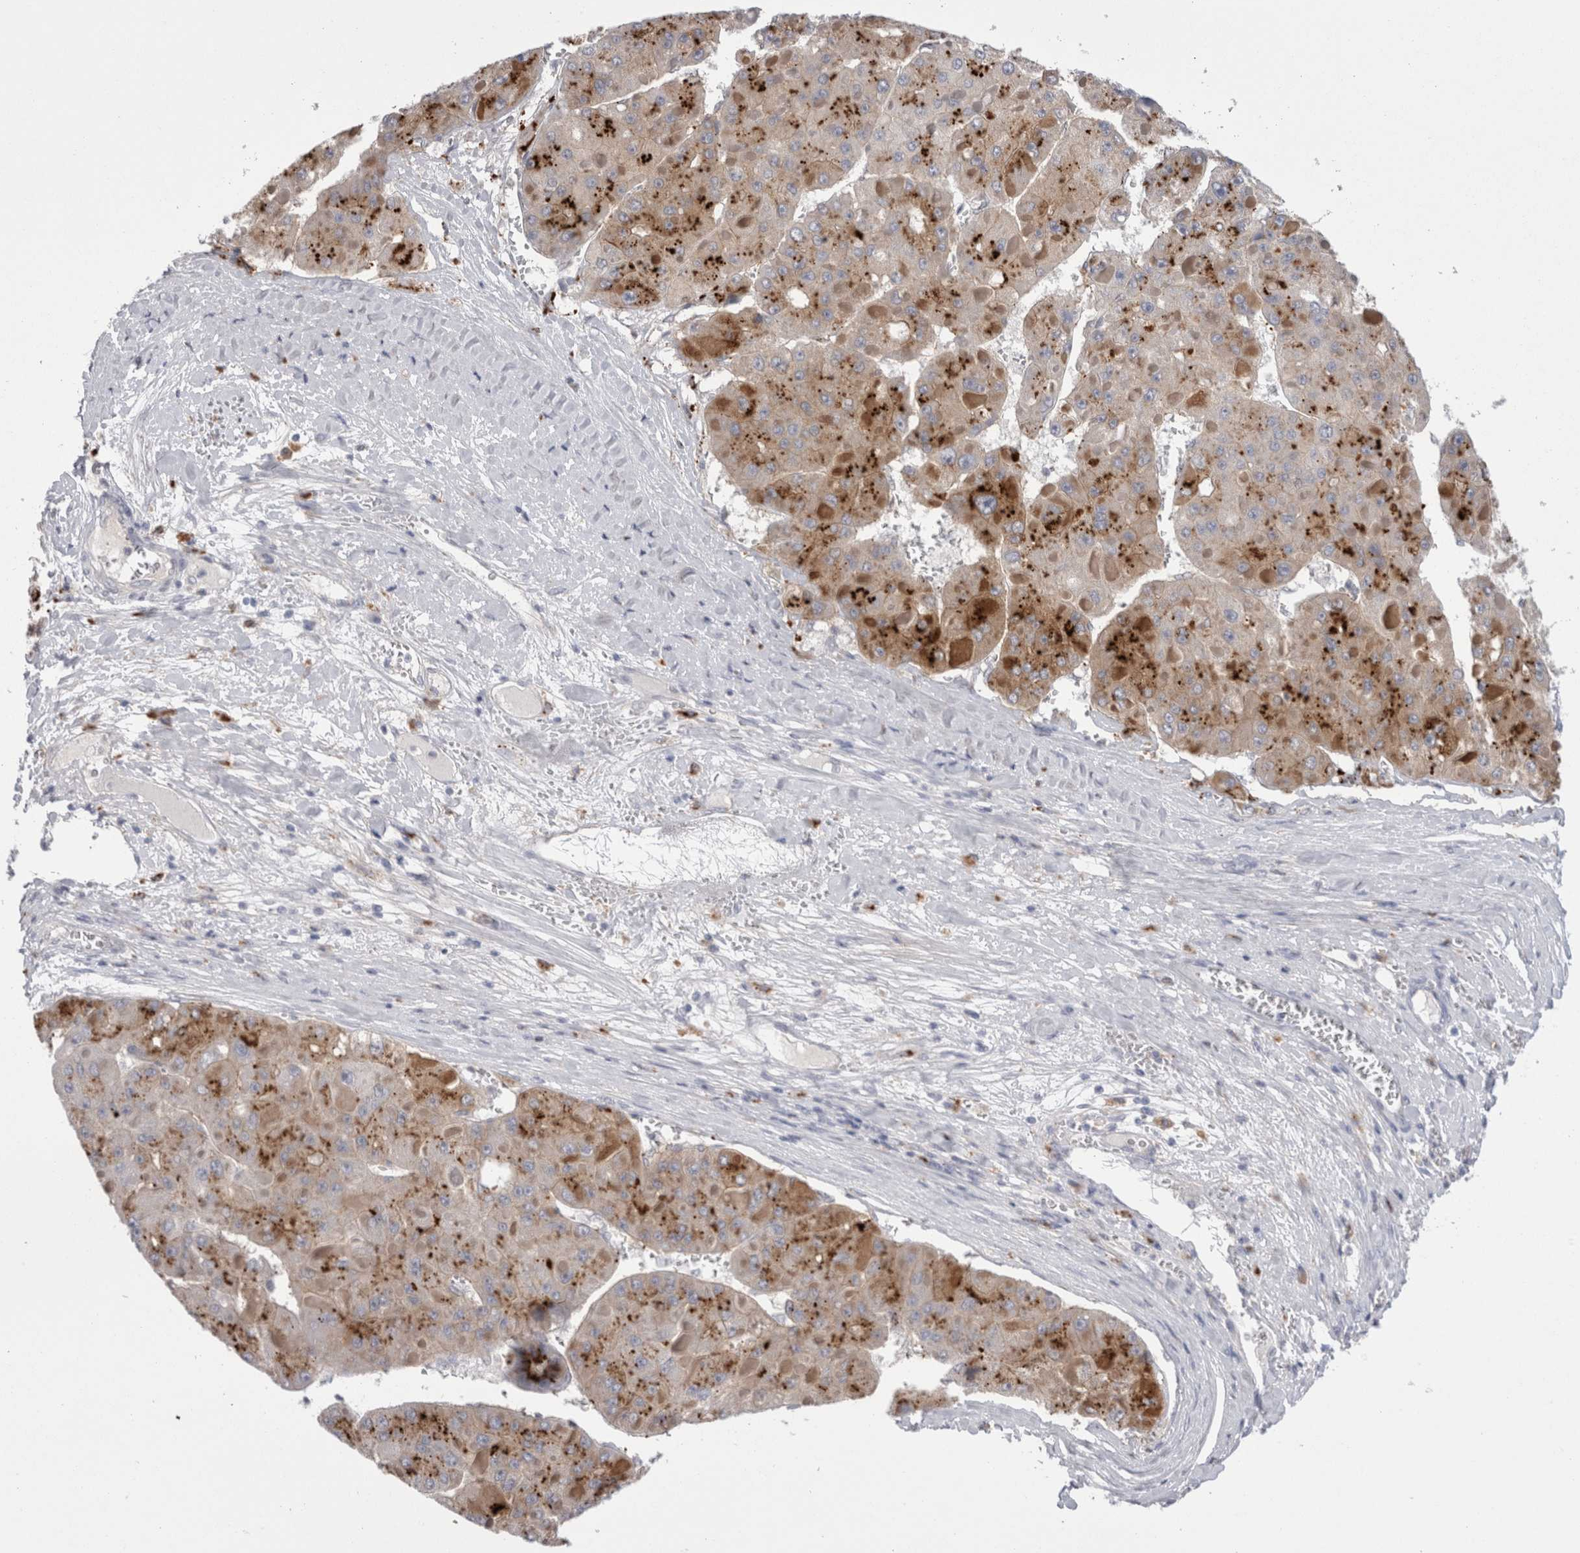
{"staining": {"intensity": "moderate", "quantity": ">75%", "location": "cytoplasmic/membranous"}, "tissue": "liver cancer", "cell_type": "Tumor cells", "image_type": "cancer", "snomed": [{"axis": "morphology", "description": "Carcinoma, Hepatocellular, NOS"}, {"axis": "topography", "description": "Liver"}], "caption": "Hepatocellular carcinoma (liver) stained with DAB (3,3'-diaminobenzidine) immunohistochemistry (IHC) reveals medium levels of moderate cytoplasmic/membranous expression in approximately >75% of tumor cells. The staining is performed using DAB (3,3'-diaminobenzidine) brown chromogen to label protein expression. The nuclei are counter-stained blue using hematoxylin.", "gene": "EPDR1", "patient": {"sex": "female", "age": 73}}